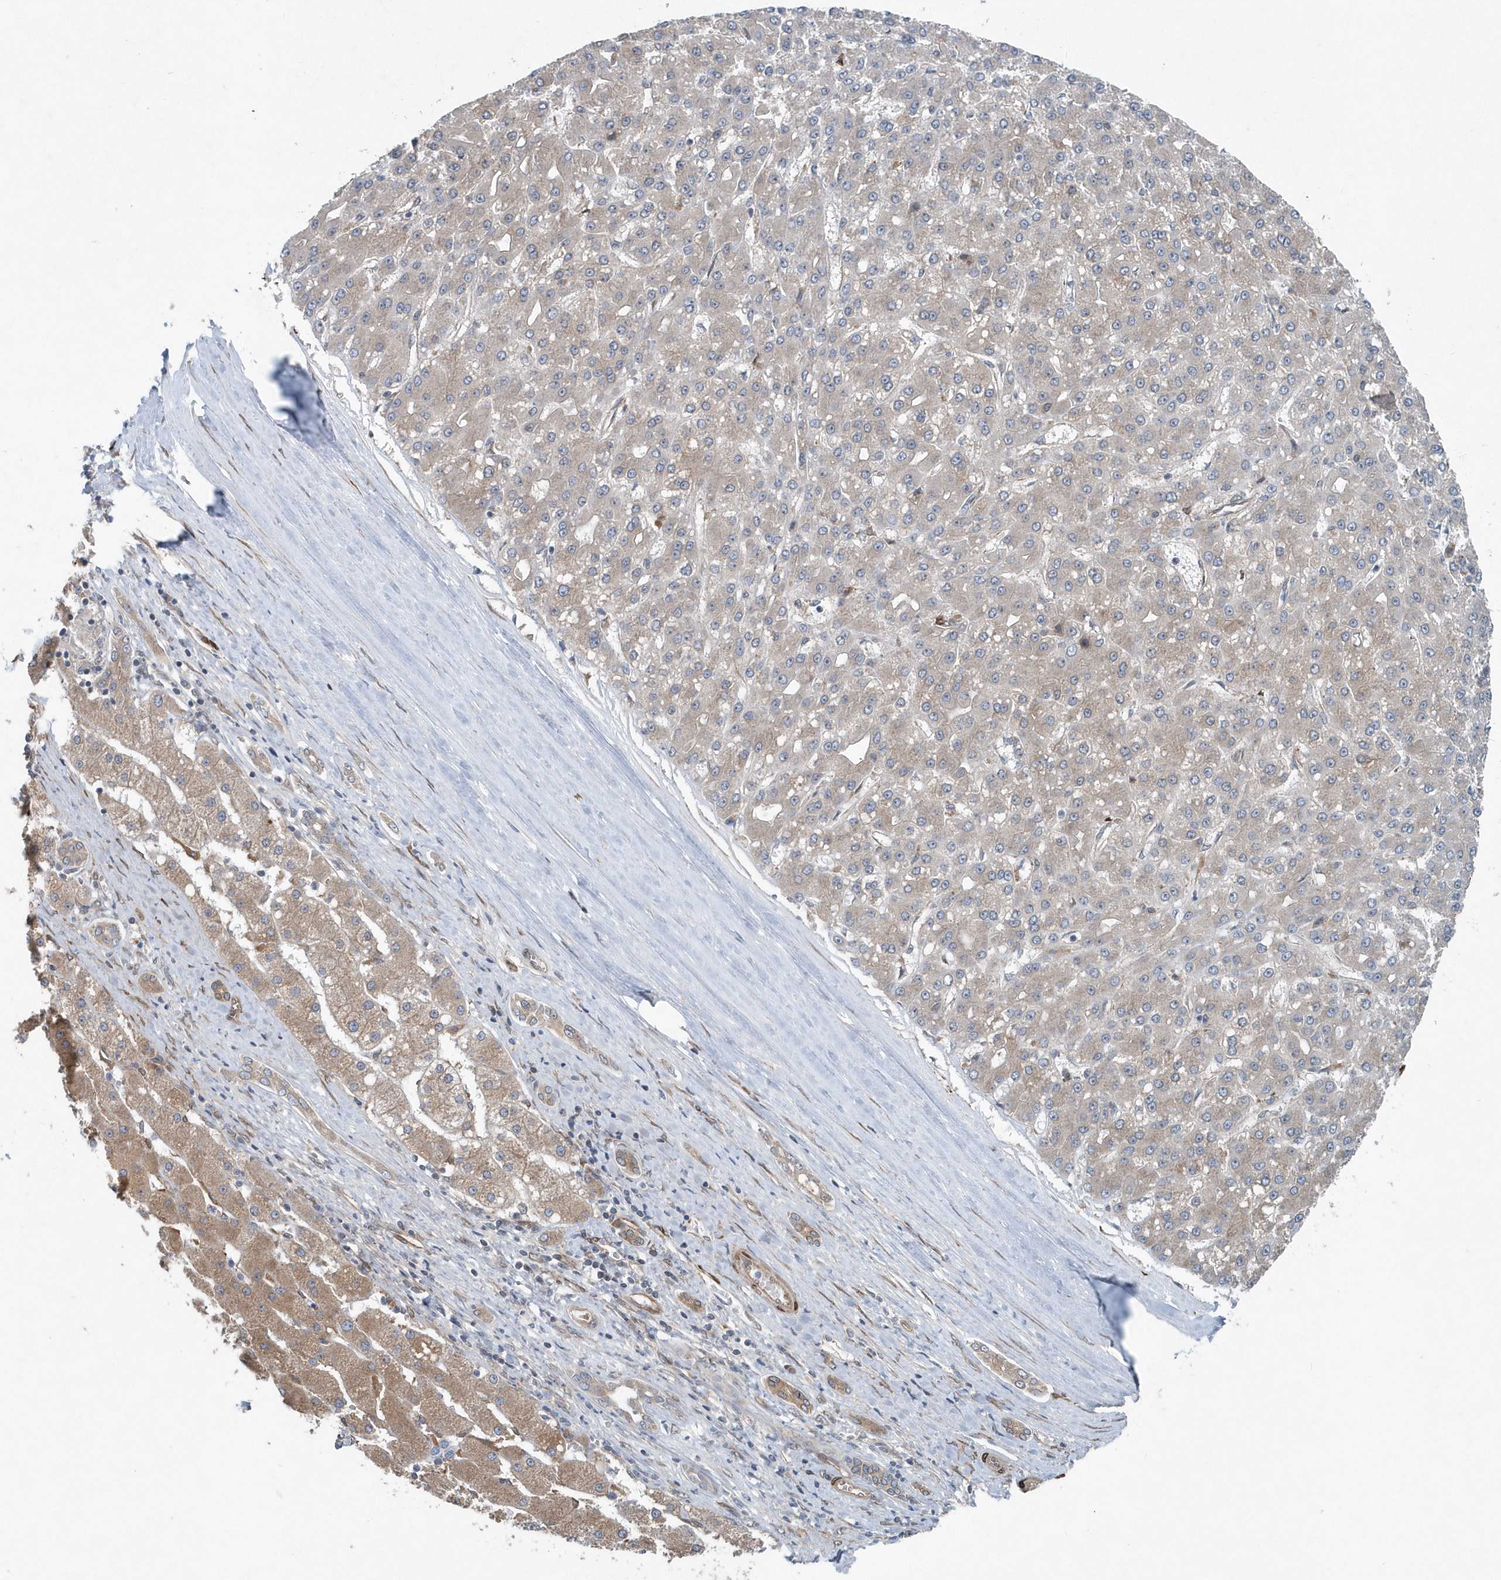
{"staining": {"intensity": "weak", "quantity": "<25%", "location": "cytoplasmic/membranous"}, "tissue": "liver cancer", "cell_type": "Tumor cells", "image_type": "cancer", "snomed": [{"axis": "morphology", "description": "Carcinoma, Hepatocellular, NOS"}, {"axis": "topography", "description": "Liver"}], "caption": "High power microscopy image of an IHC histopathology image of liver cancer (hepatocellular carcinoma), revealing no significant staining in tumor cells.", "gene": "MCC", "patient": {"sex": "male", "age": 67}}